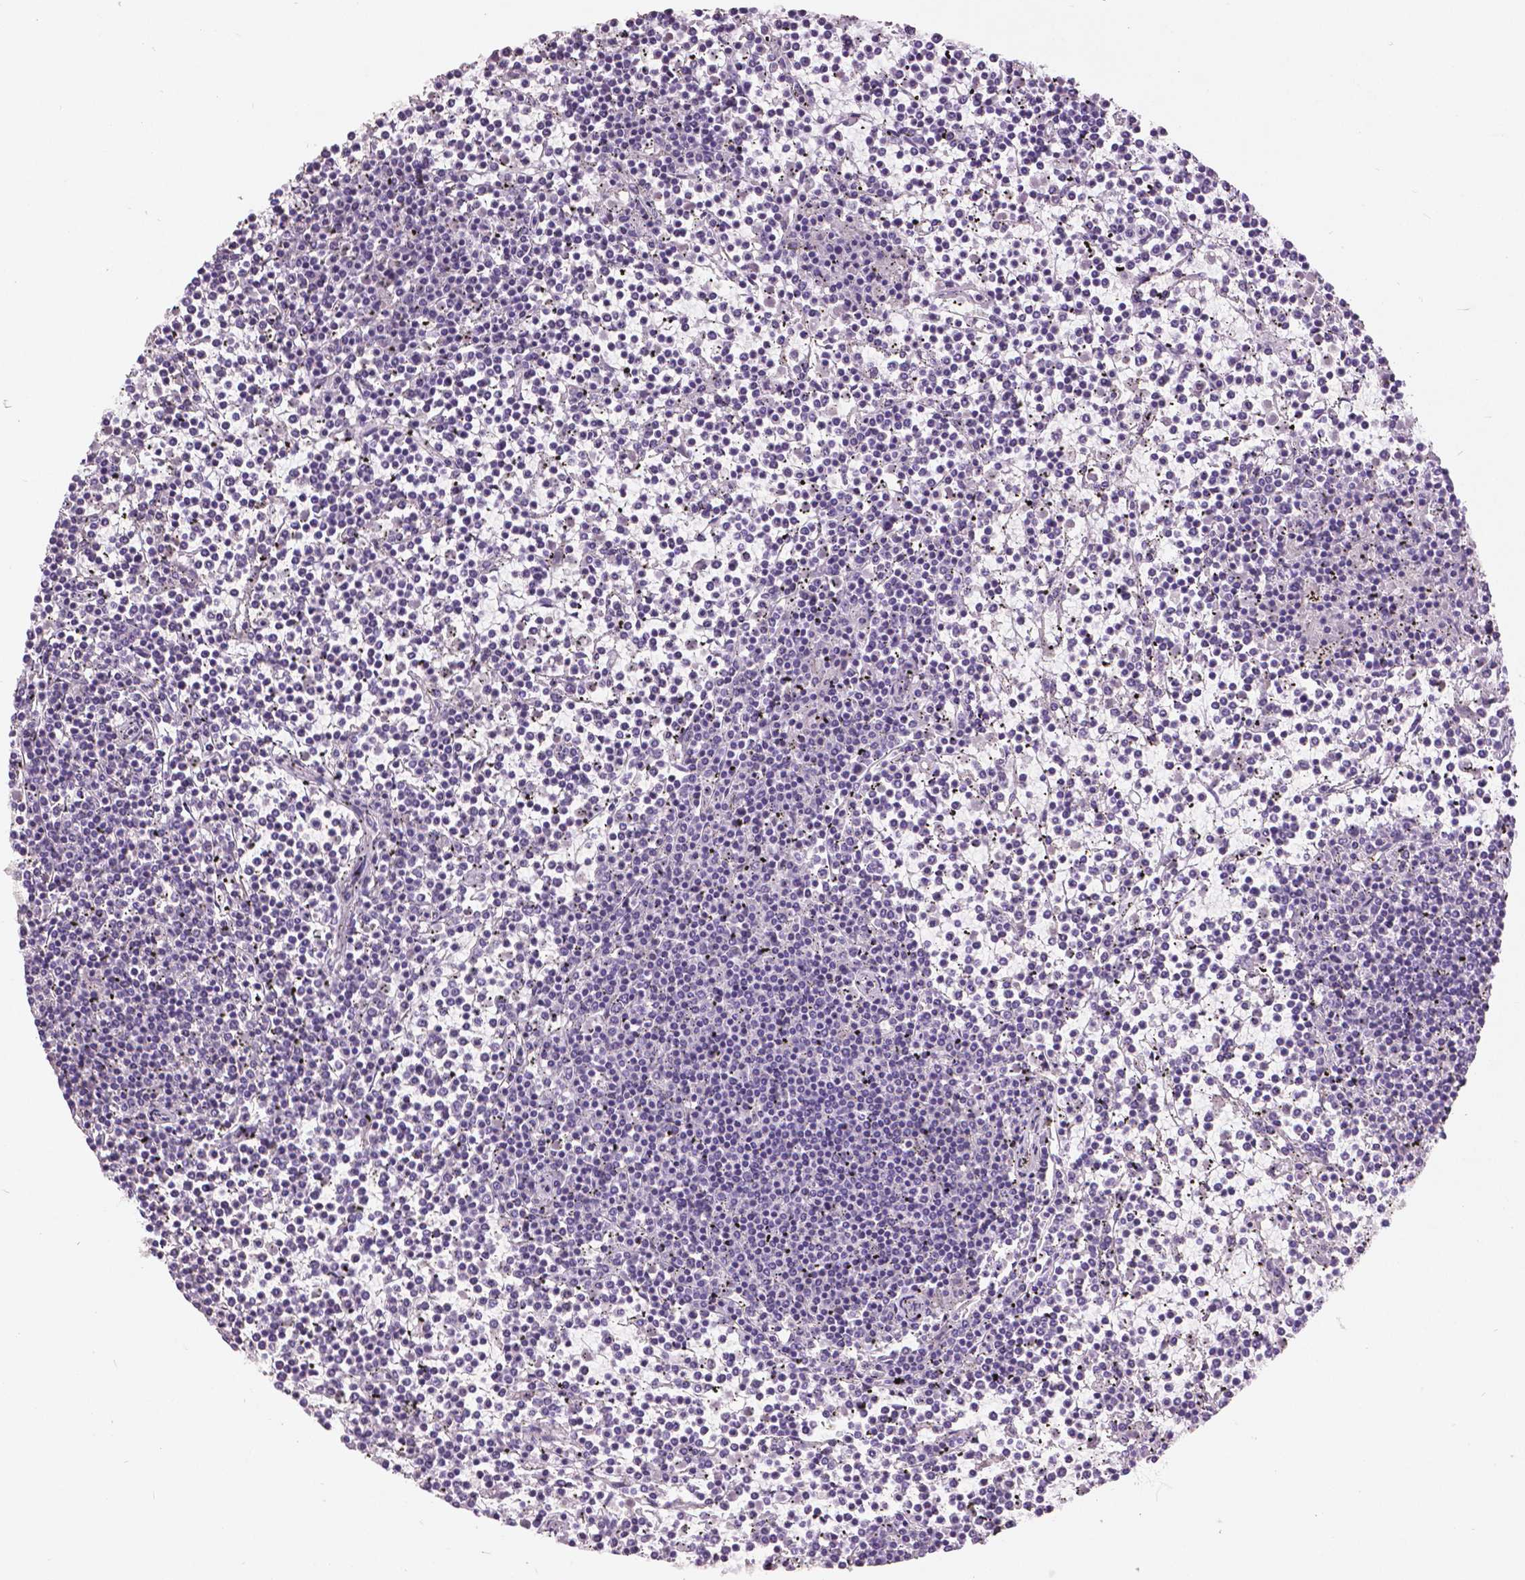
{"staining": {"intensity": "negative", "quantity": "none", "location": "none"}, "tissue": "lymphoma", "cell_type": "Tumor cells", "image_type": "cancer", "snomed": [{"axis": "morphology", "description": "Malignant lymphoma, non-Hodgkin's type, Low grade"}, {"axis": "topography", "description": "Spleen"}], "caption": "This histopathology image is of lymphoma stained with IHC to label a protein in brown with the nuclei are counter-stained blue. There is no expression in tumor cells.", "gene": "GRIN2A", "patient": {"sex": "female", "age": 19}}